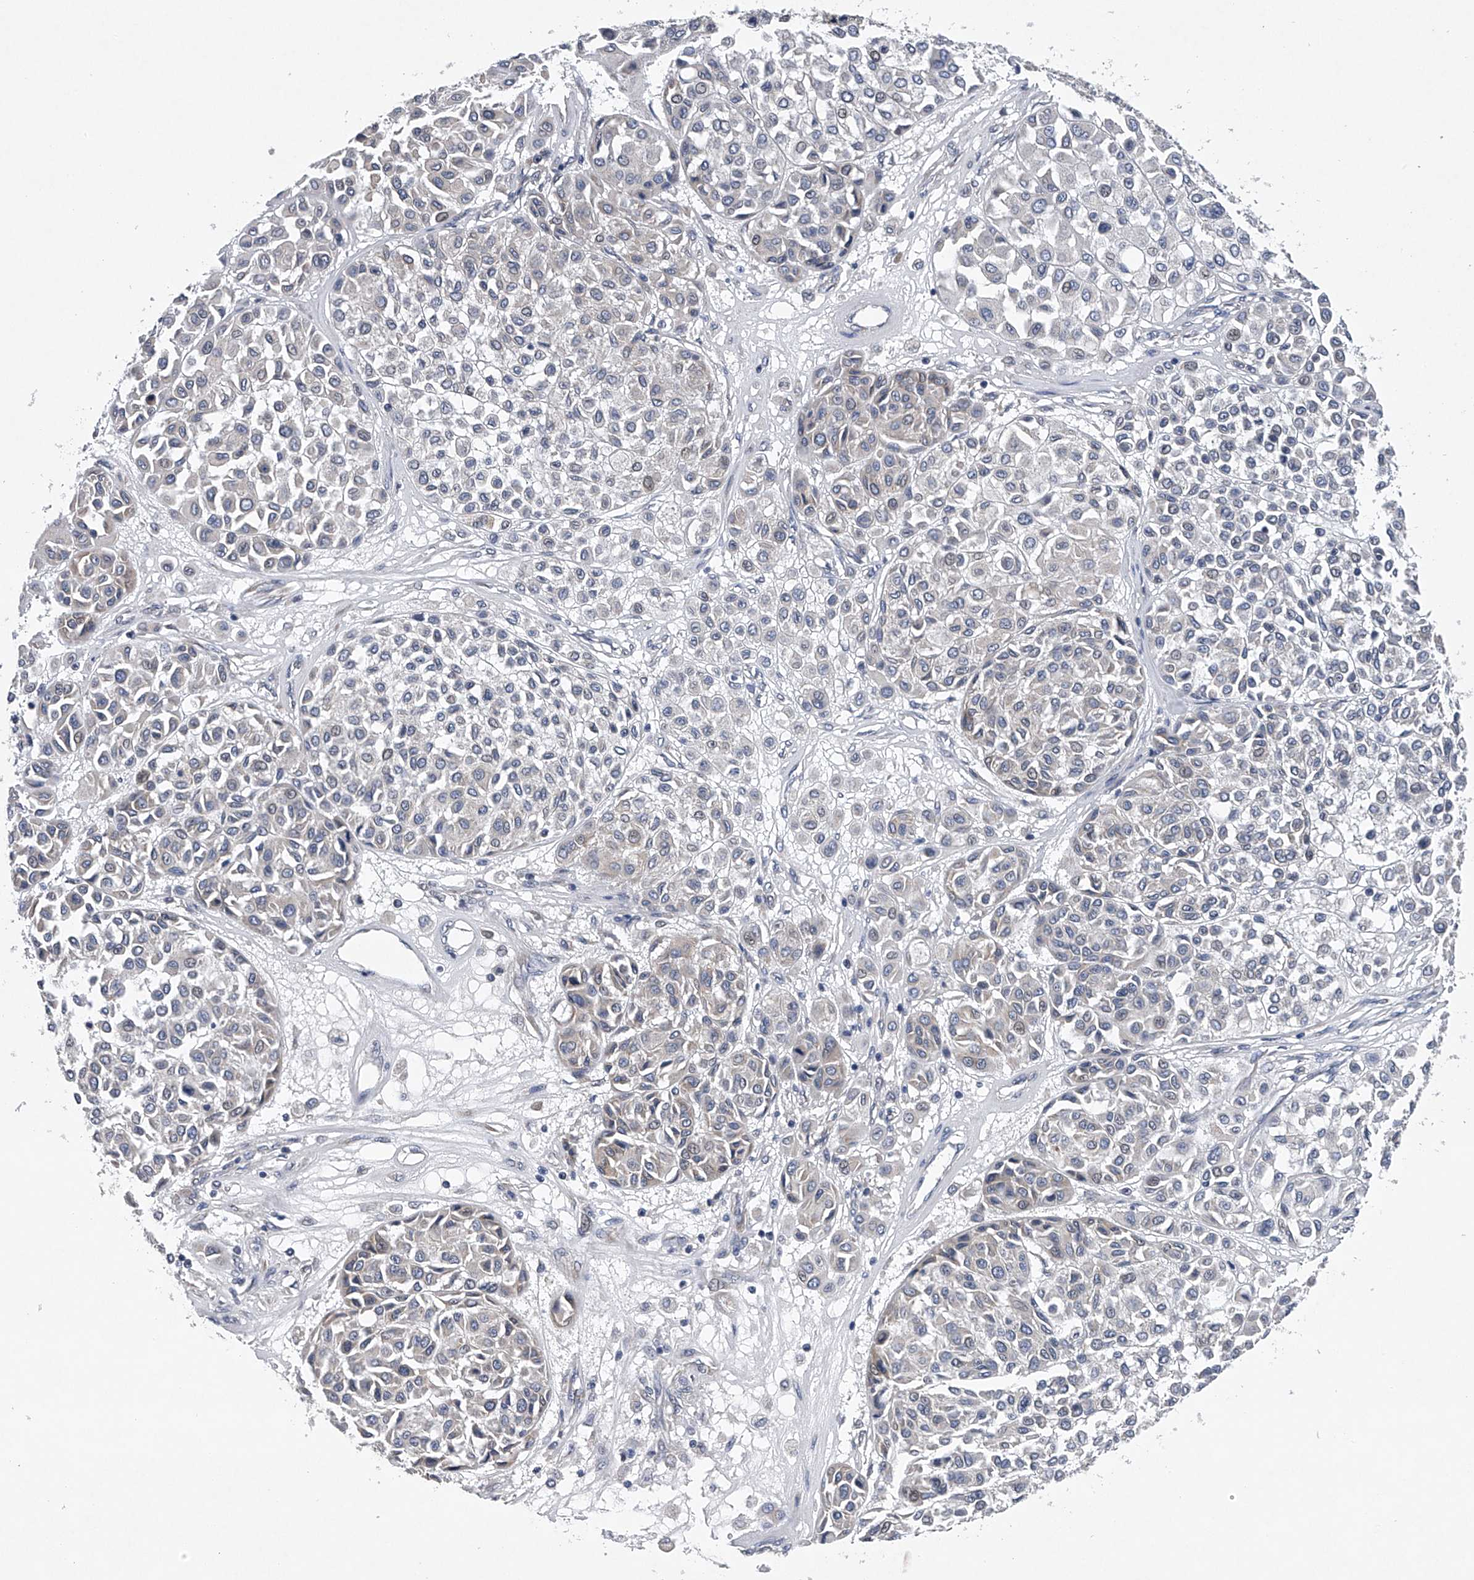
{"staining": {"intensity": "negative", "quantity": "none", "location": "none"}, "tissue": "melanoma", "cell_type": "Tumor cells", "image_type": "cancer", "snomed": [{"axis": "morphology", "description": "Malignant melanoma, Metastatic site"}, {"axis": "topography", "description": "Soft tissue"}], "caption": "The IHC image has no significant expression in tumor cells of malignant melanoma (metastatic site) tissue. (Stains: DAB (3,3'-diaminobenzidine) immunohistochemistry with hematoxylin counter stain, Microscopy: brightfield microscopy at high magnification).", "gene": "RNF5", "patient": {"sex": "male", "age": 41}}